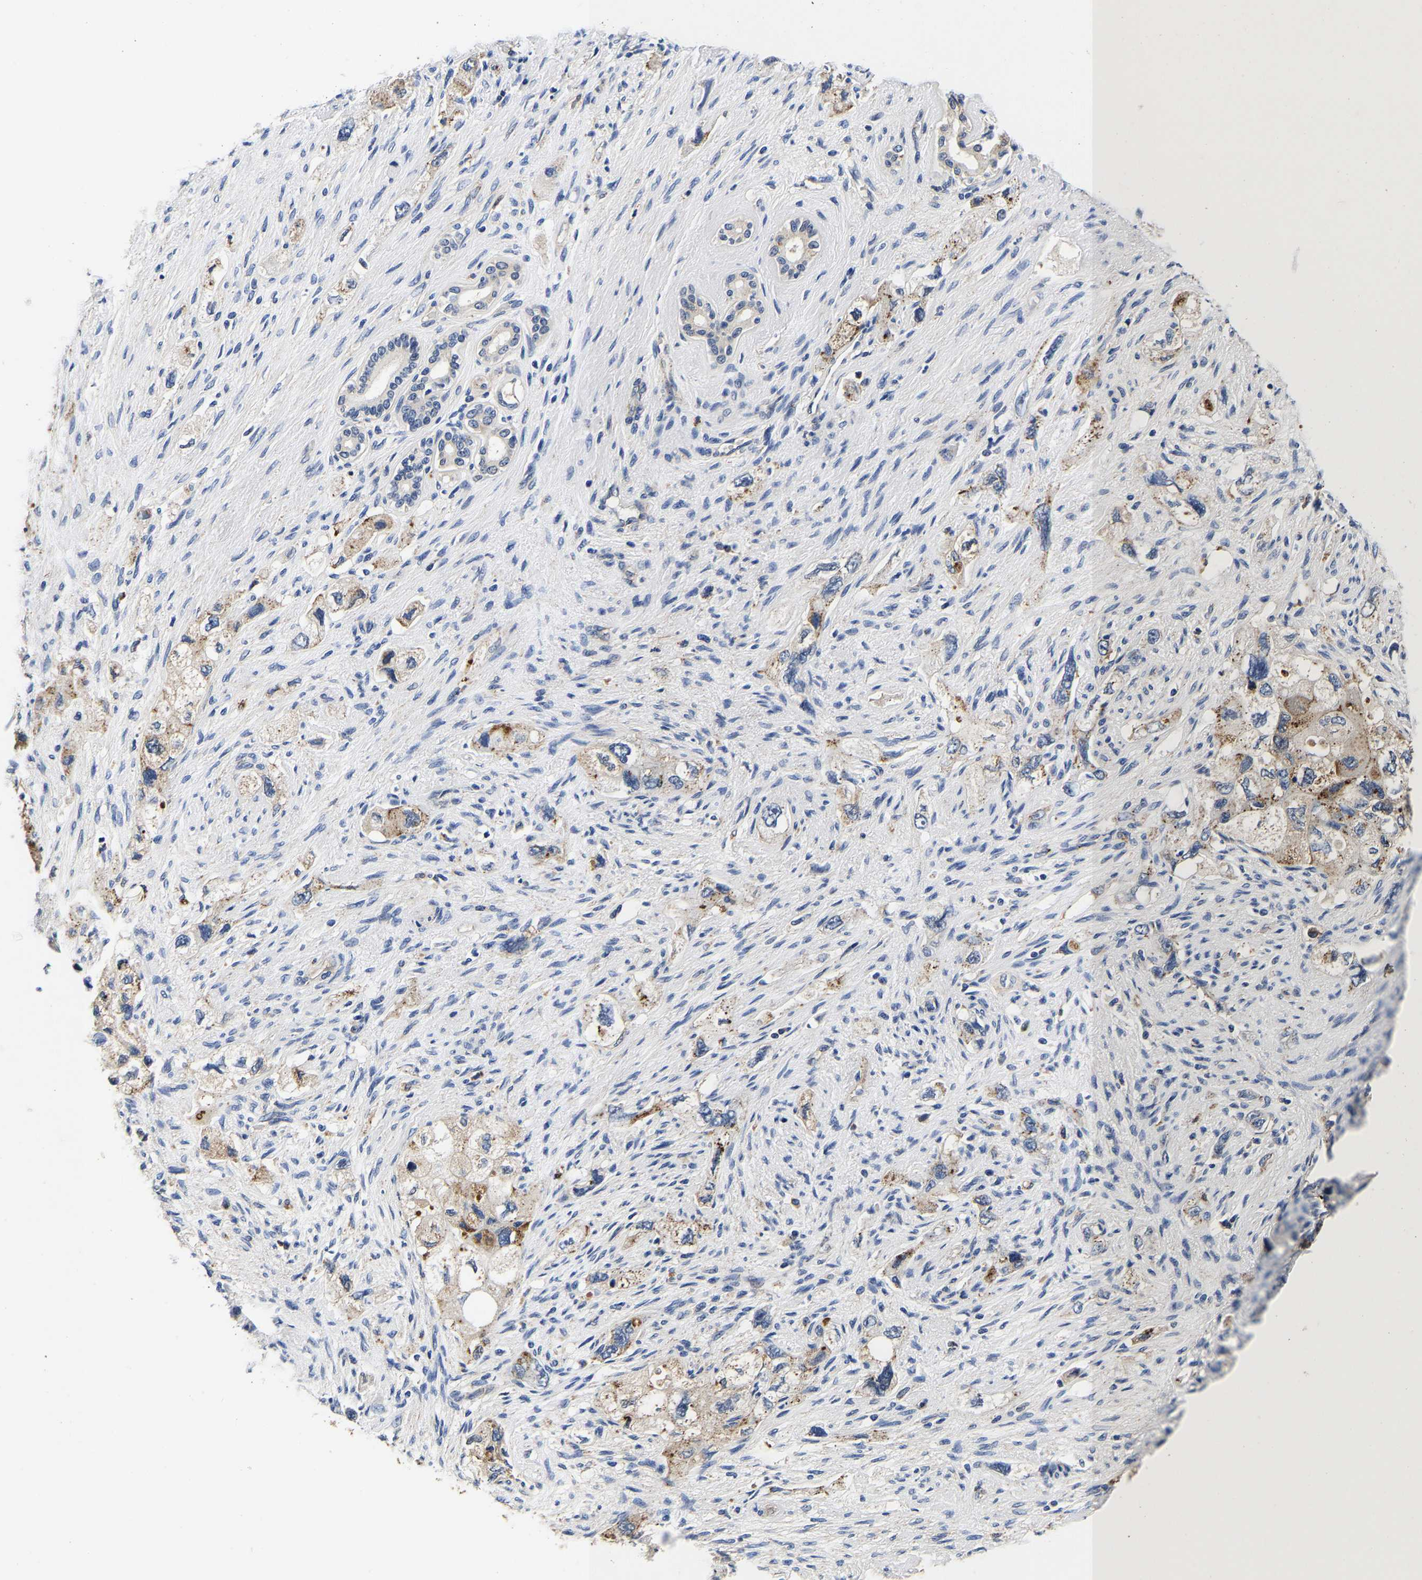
{"staining": {"intensity": "moderate", "quantity": "<25%", "location": "cytoplasmic/membranous"}, "tissue": "pancreatic cancer", "cell_type": "Tumor cells", "image_type": "cancer", "snomed": [{"axis": "morphology", "description": "Adenocarcinoma, NOS"}, {"axis": "topography", "description": "Pancreas"}], "caption": "The photomicrograph reveals immunohistochemical staining of pancreatic cancer. There is moderate cytoplasmic/membranous staining is identified in about <25% of tumor cells.", "gene": "GRN", "patient": {"sex": "female", "age": 73}}